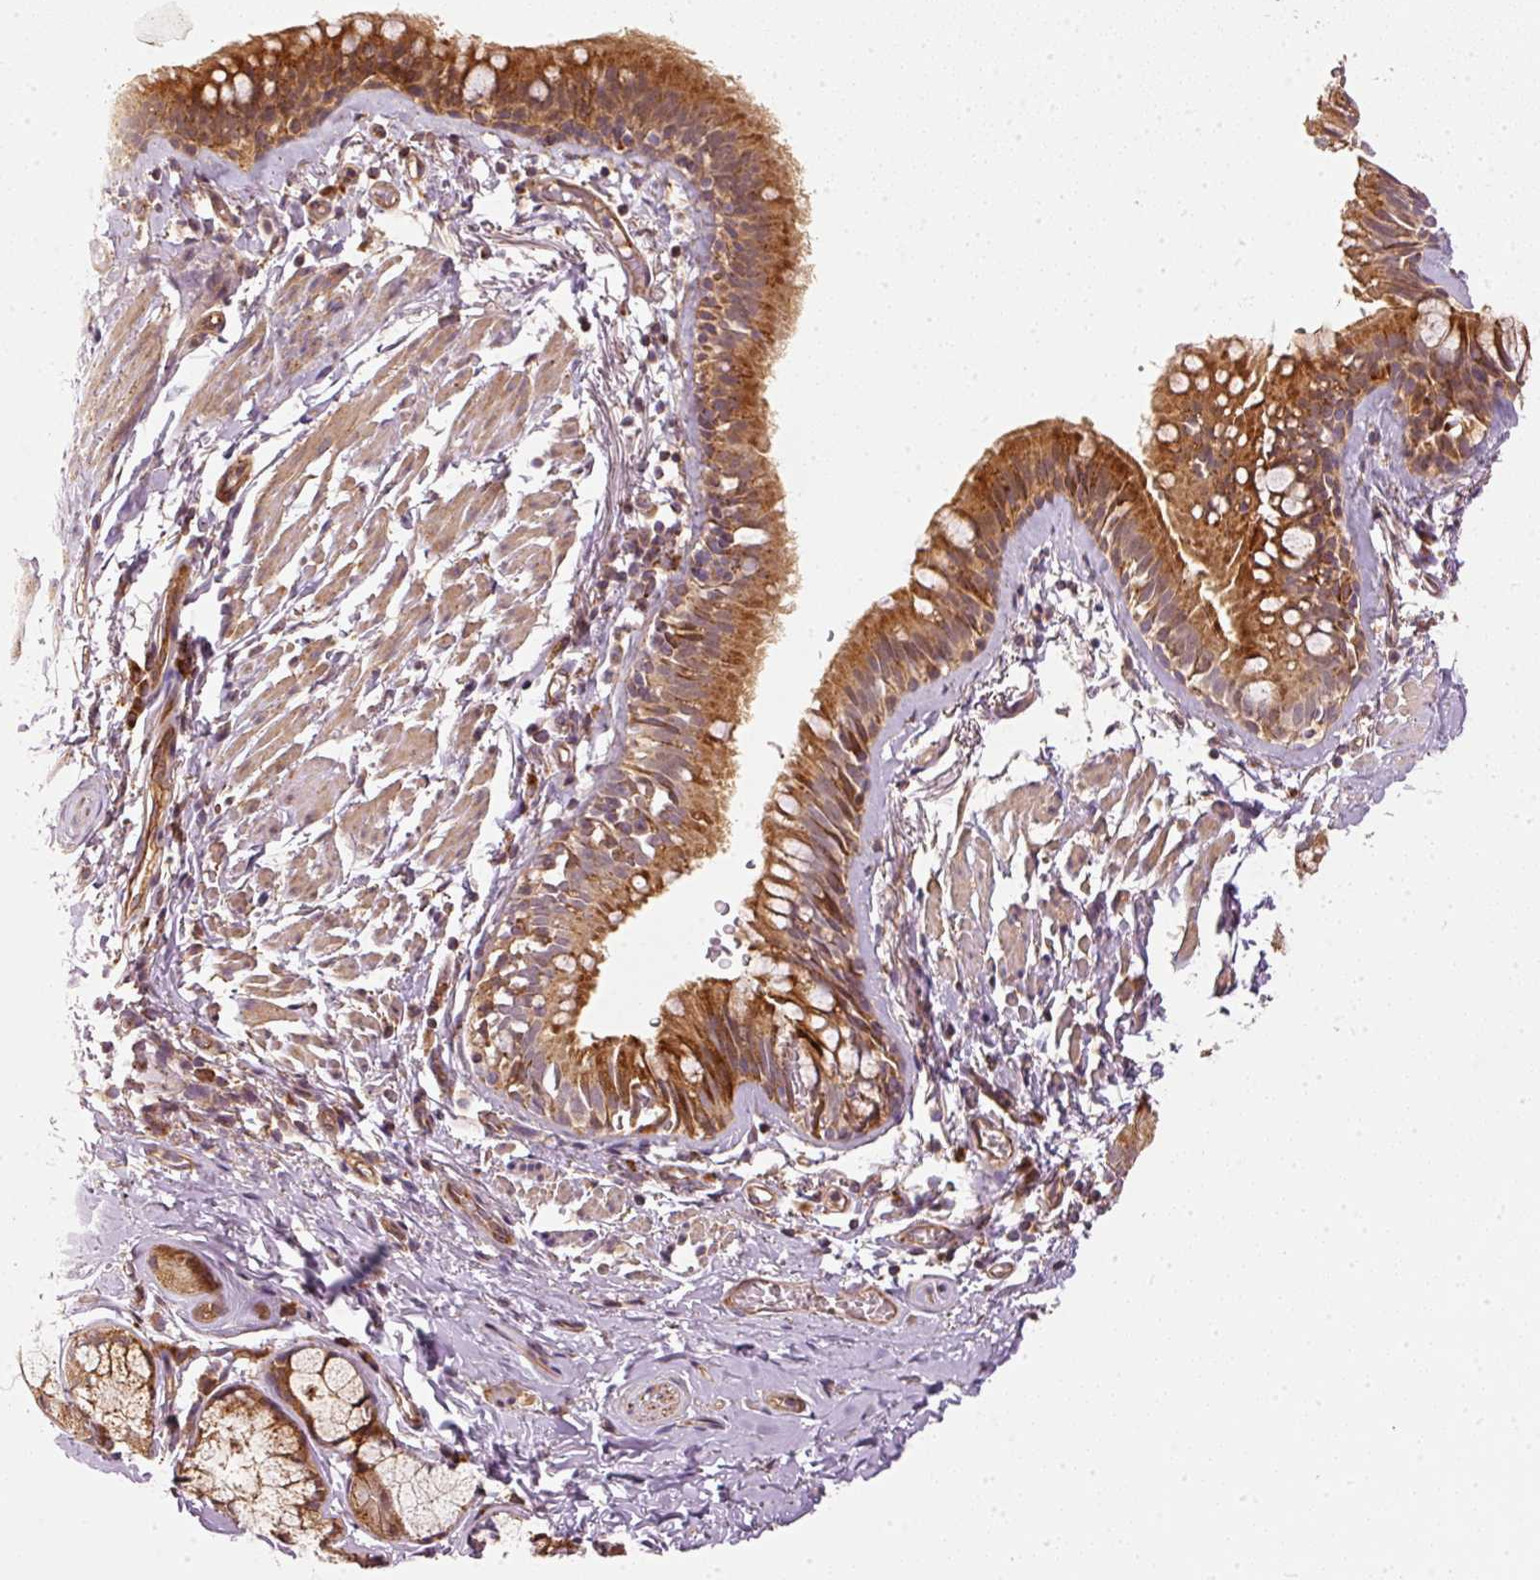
{"staining": {"intensity": "strong", "quantity": ">75%", "location": "cytoplasmic/membranous"}, "tissue": "bronchus", "cell_type": "Respiratory epithelial cells", "image_type": "normal", "snomed": [{"axis": "morphology", "description": "Normal tissue, NOS"}, {"axis": "topography", "description": "Bronchus"}], "caption": "Bronchus was stained to show a protein in brown. There is high levels of strong cytoplasmic/membranous positivity in approximately >75% of respiratory epithelial cells. The staining was performed using DAB, with brown indicating positive protein expression. Nuclei are stained blue with hematoxylin.", "gene": "MTHFD1L", "patient": {"sex": "male", "age": 67}}